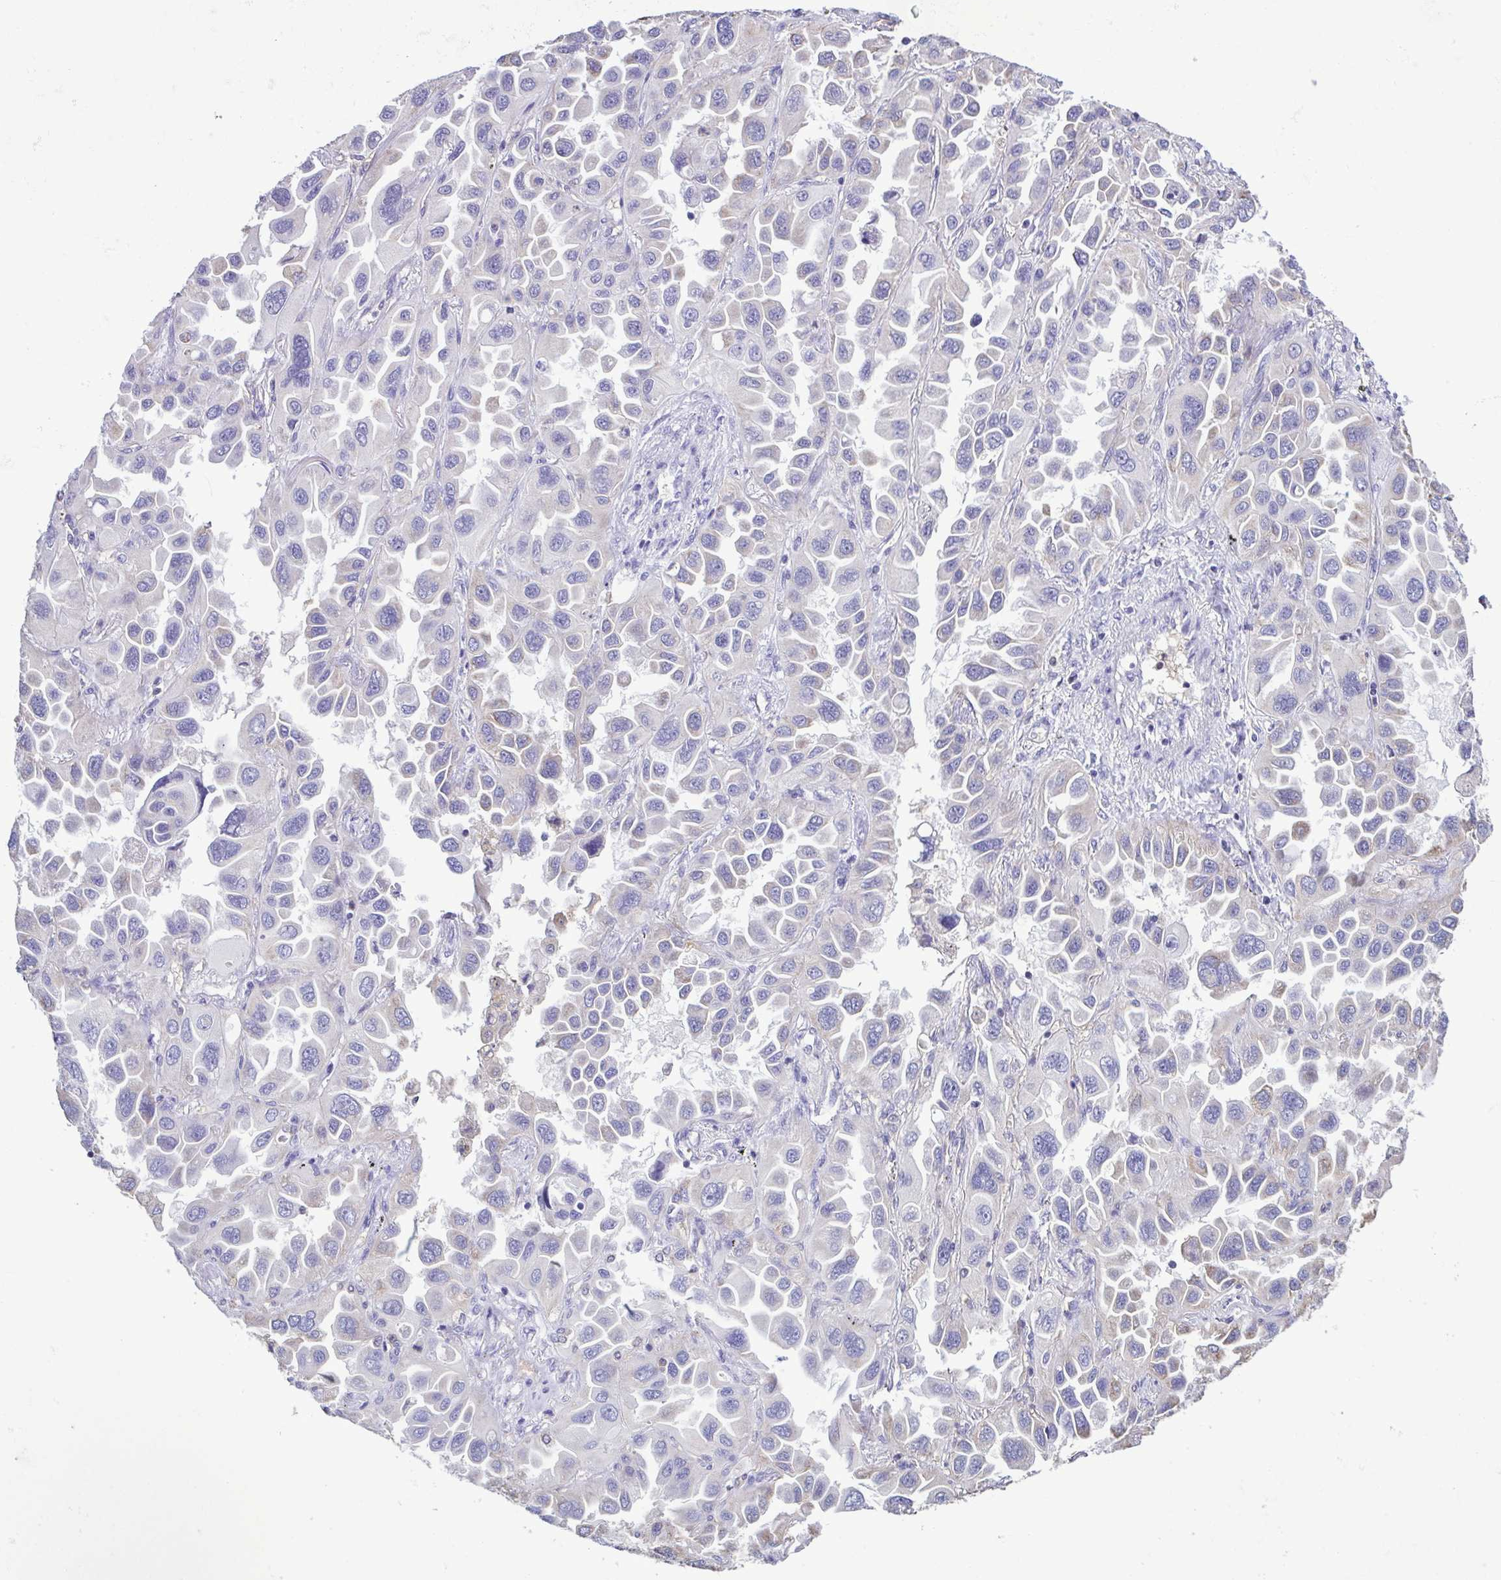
{"staining": {"intensity": "weak", "quantity": "<25%", "location": "cytoplasmic/membranous"}, "tissue": "lung cancer", "cell_type": "Tumor cells", "image_type": "cancer", "snomed": [{"axis": "morphology", "description": "Adenocarcinoma, NOS"}, {"axis": "topography", "description": "Lung"}], "caption": "A high-resolution histopathology image shows immunohistochemistry (IHC) staining of adenocarcinoma (lung), which shows no significant positivity in tumor cells.", "gene": "CBY2", "patient": {"sex": "male", "age": 64}}